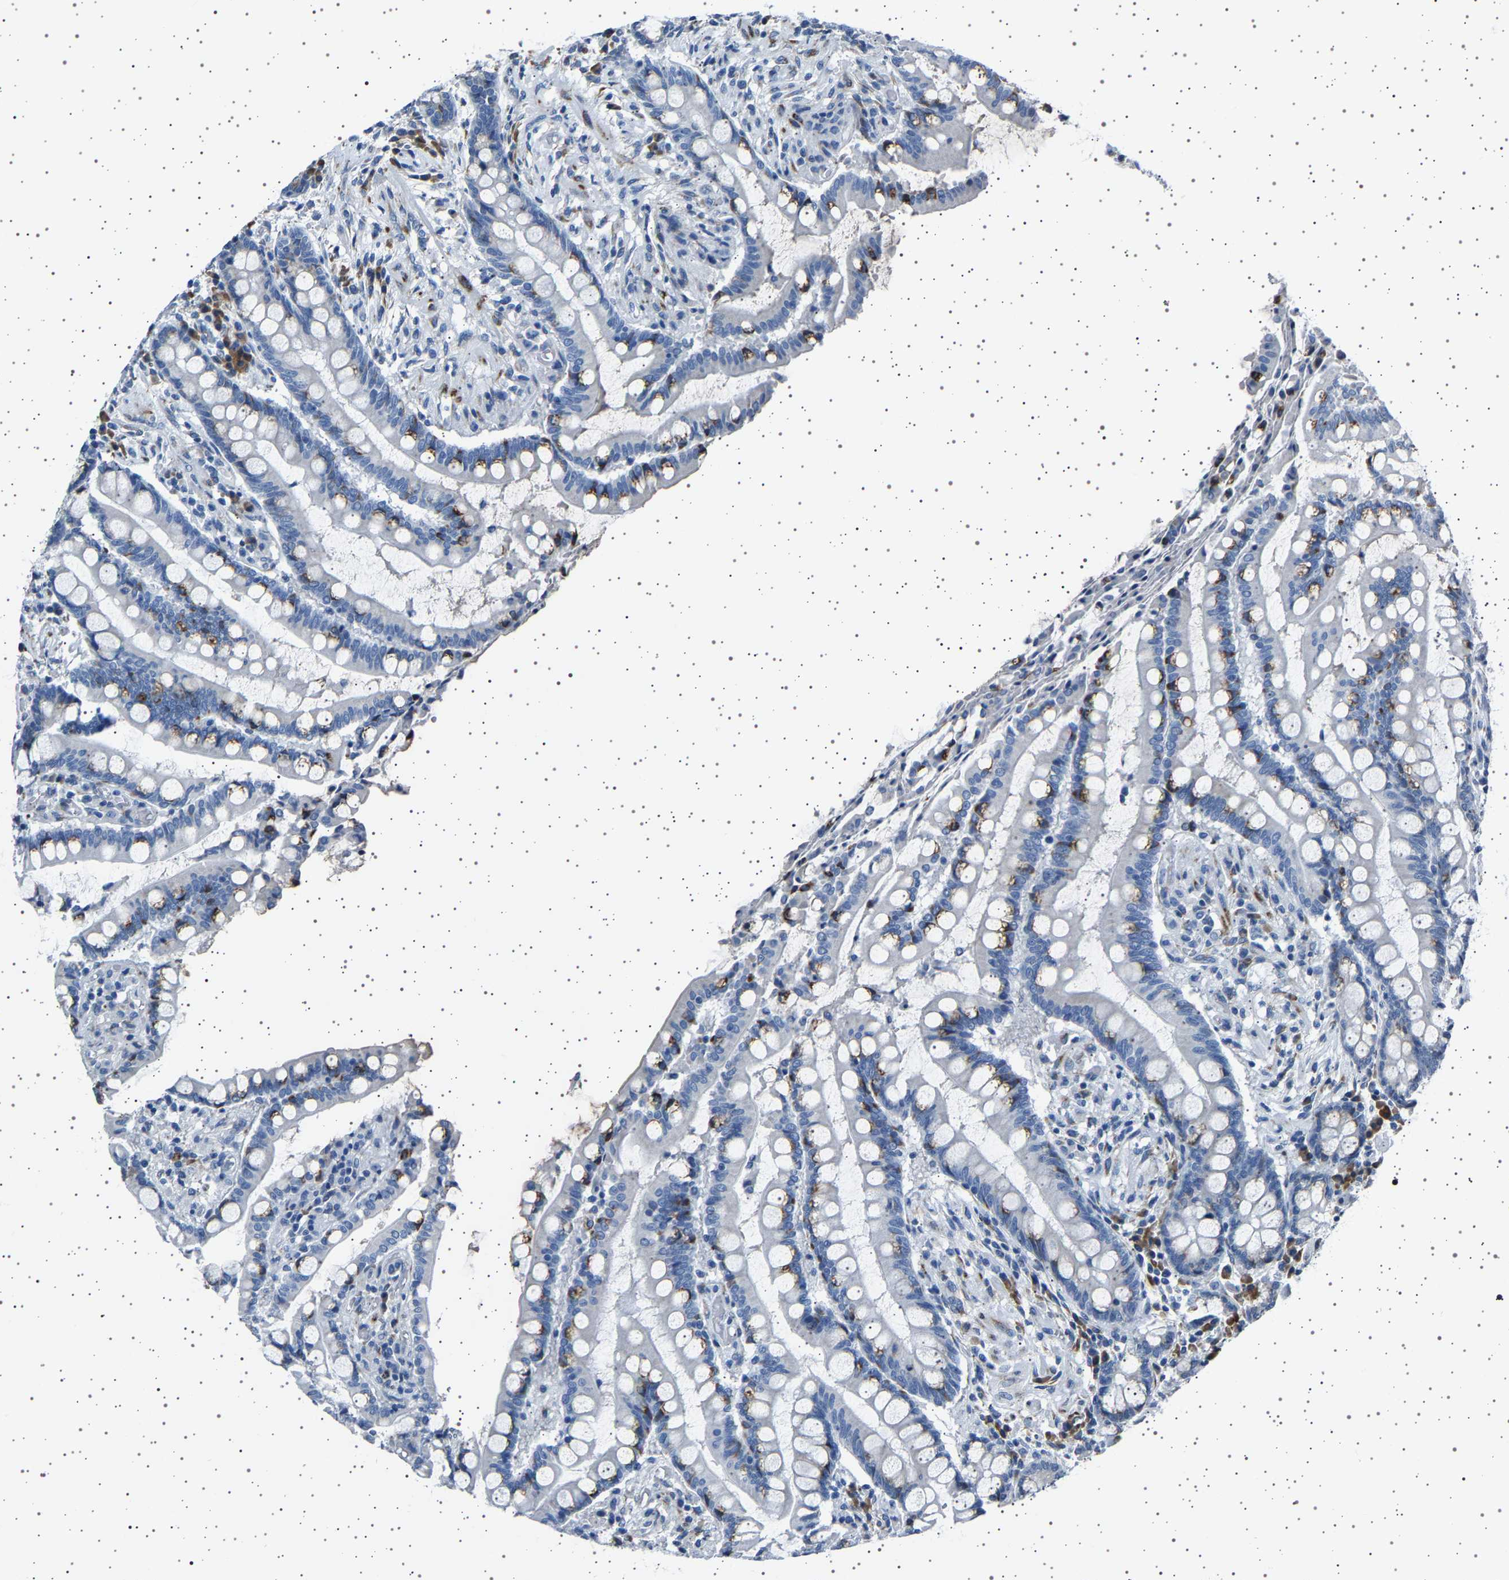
{"staining": {"intensity": "negative", "quantity": "none", "location": "none"}, "tissue": "colon", "cell_type": "Endothelial cells", "image_type": "normal", "snomed": [{"axis": "morphology", "description": "Normal tissue, NOS"}, {"axis": "topography", "description": "Colon"}], "caption": "This is an immunohistochemistry histopathology image of benign human colon. There is no expression in endothelial cells.", "gene": "FTCD", "patient": {"sex": "male", "age": 73}}